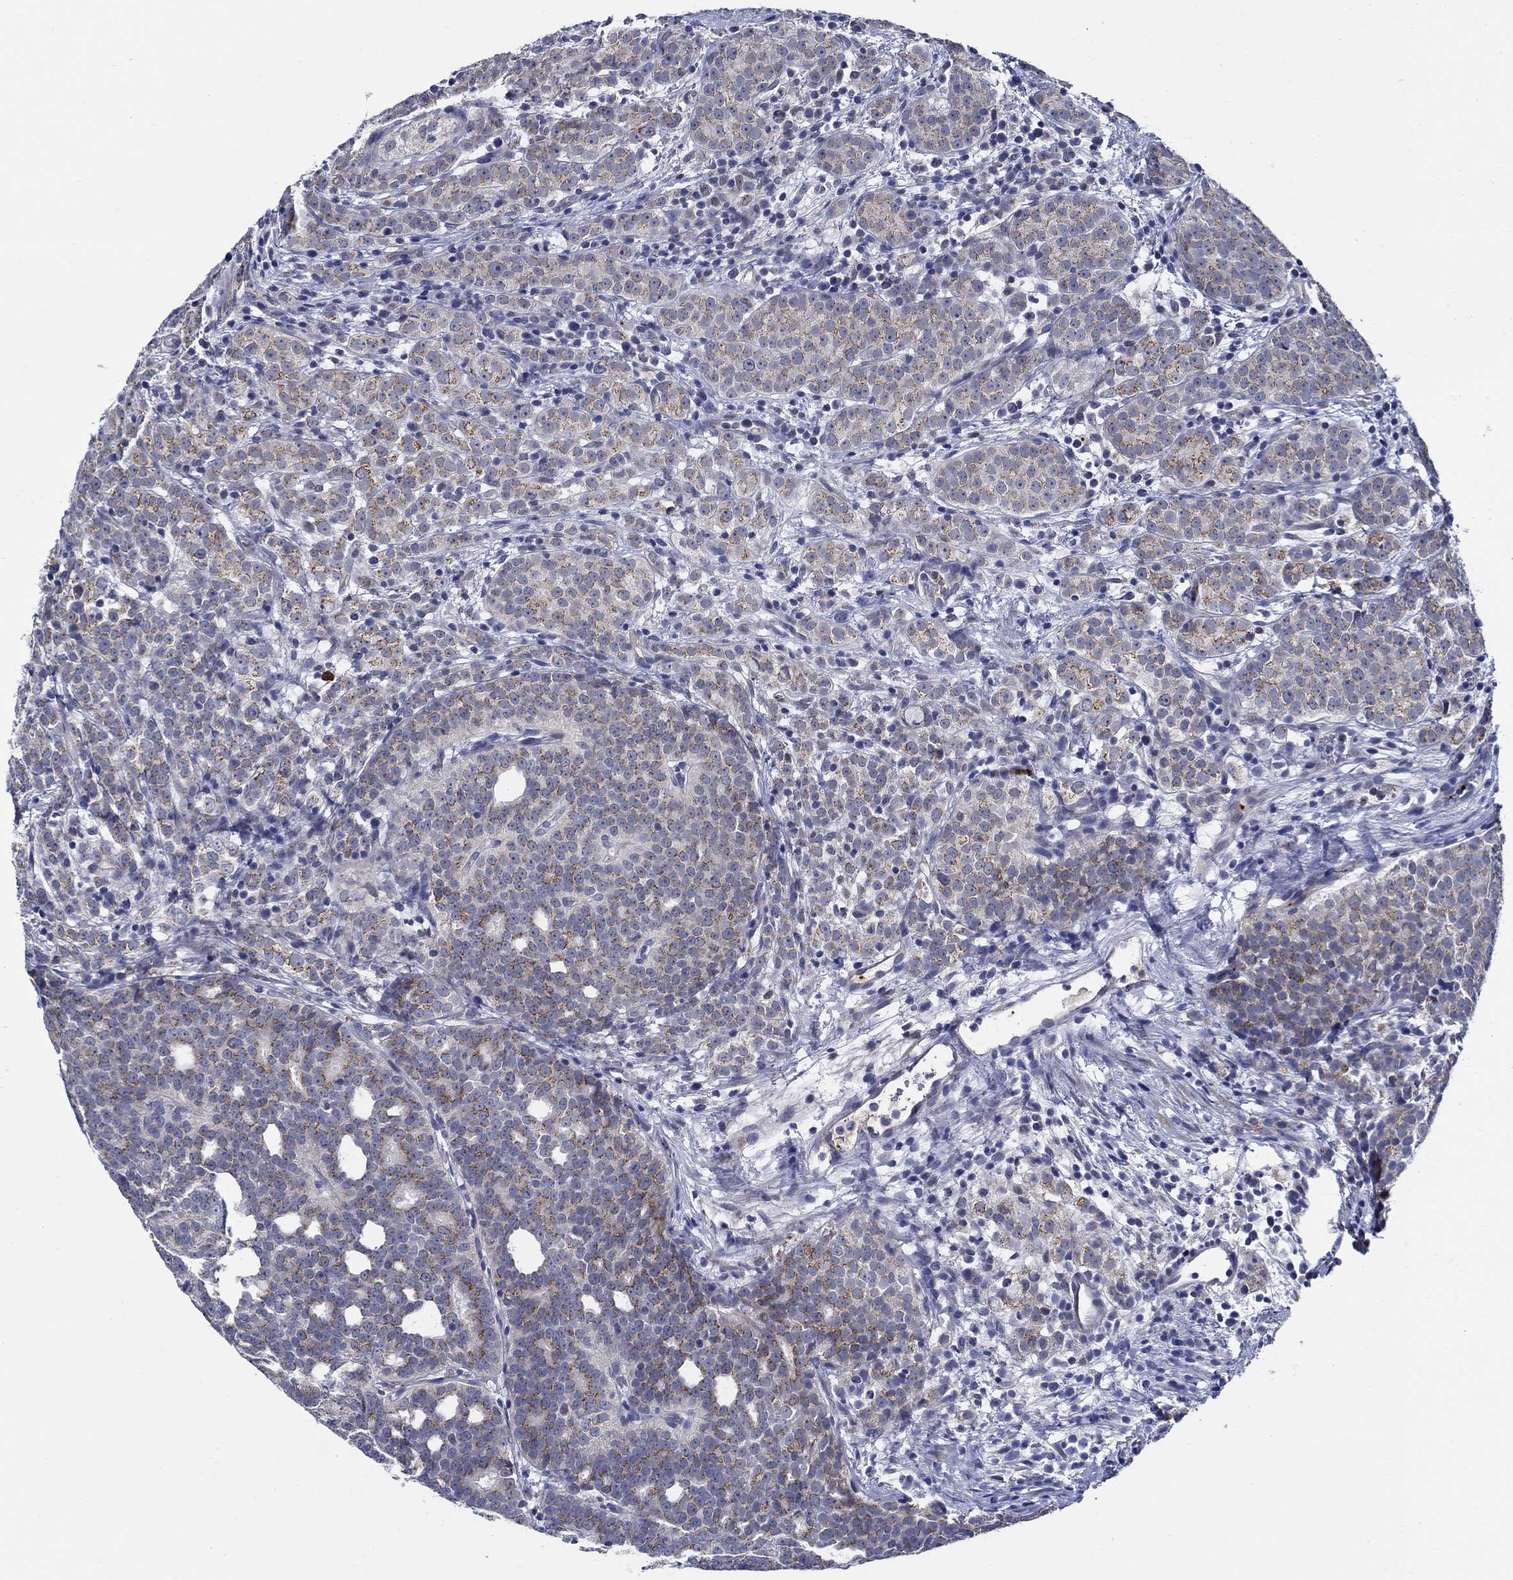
{"staining": {"intensity": "moderate", "quantity": "25%-75%", "location": "cytoplasmic/membranous"}, "tissue": "prostate cancer", "cell_type": "Tumor cells", "image_type": "cancer", "snomed": [{"axis": "morphology", "description": "Adenocarcinoma, High grade"}, {"axis": "topography", "description": "Prostate"}], "caption": "Immunohistochemical staining of human prostate cancer demonstrates moderate cytoplasmic/membranous protein expression in approximately 25%-75% of tumor cells. The staining was performed using DAB, with brown indicating positive protein expression. Nuclei are stained blue with hematoxylin.", "gene": "ALOX12", "patient": {"sex": "male", "age": 53}}